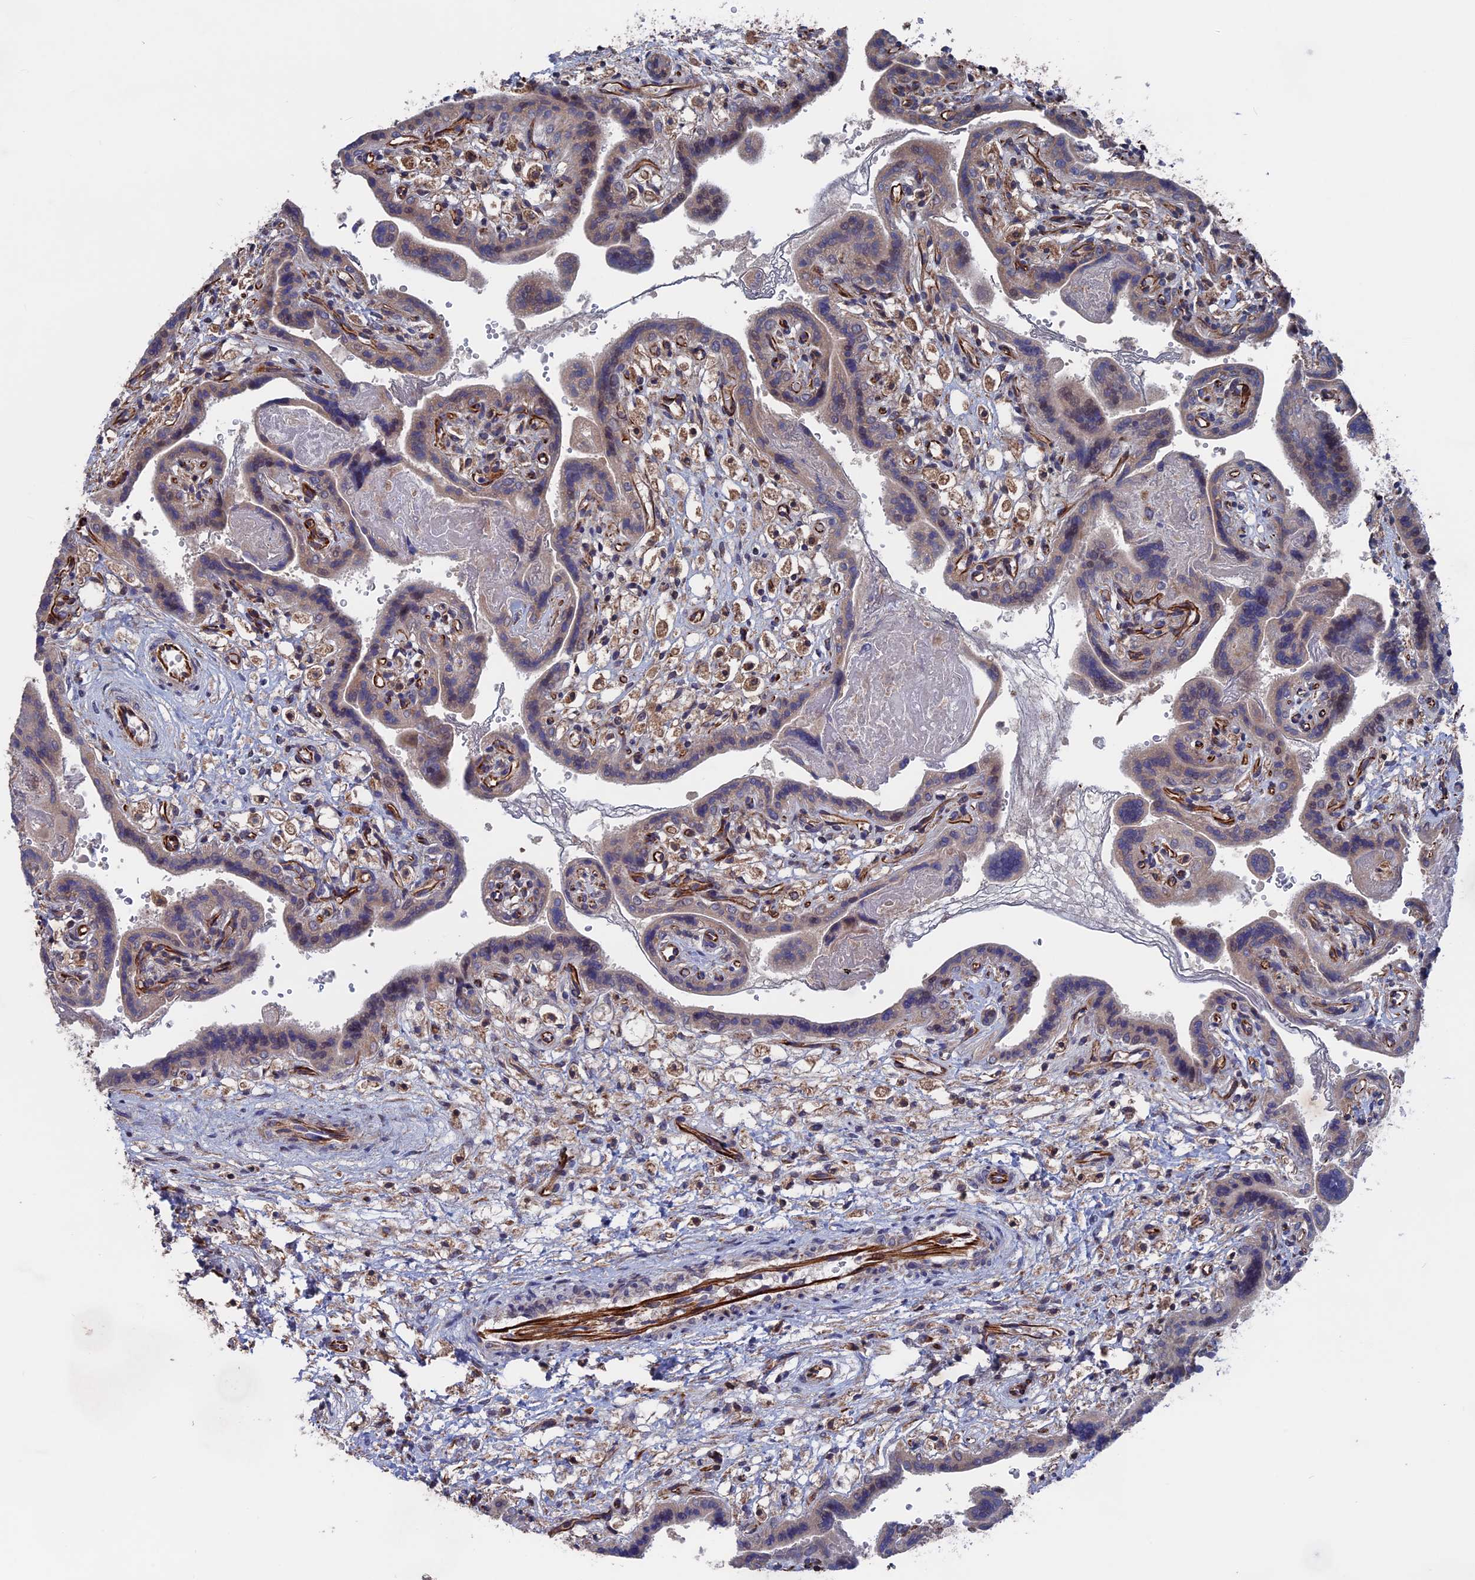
{"staining": {"intensity": "weak", "quantity": ">75%", "location": "cytoplasmic/membranous"}, "tissue": "placenta", "cell_type": "Decidual cells", "image_type": "normal", "snomed": [{"axis": "morphology", "description": "Normal tissue, NOS"}, {"axis": "topography", "description": "Placenta"}], "caption": "DAB immunohistochemical staining of benign human placenta demonstrates weak cytoplasmic/membranous protein staining in about >75% of decidual cells. (DAB = brown stain, brightfield microscopy at high magnification).", "gene": "PLA2G15", "patient": {"sex": "female", "age": 37}}